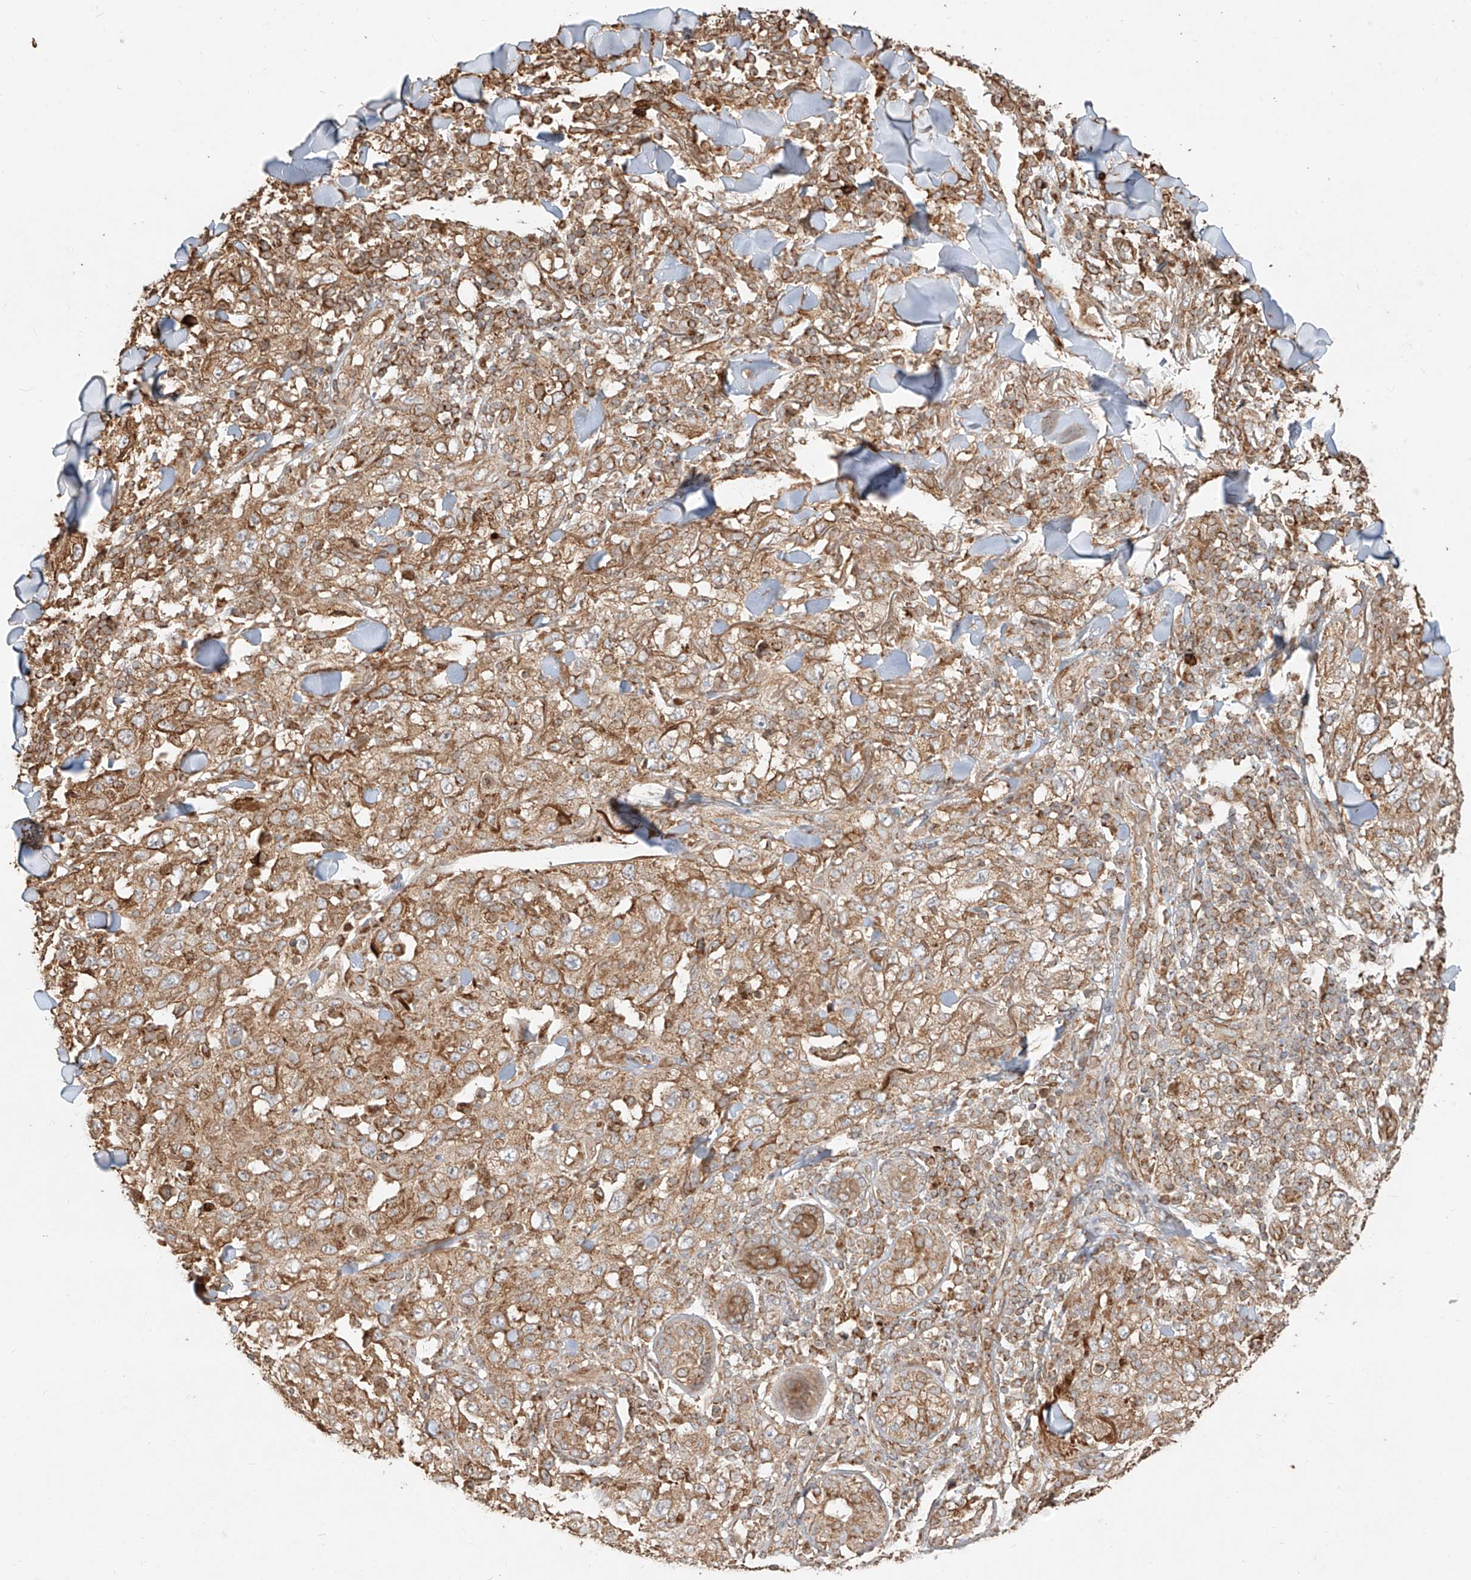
{"staining": {"intensity": "moderate", "quantity": ">75%", "location": "cytoplasmic/membranous"}, "tissue": "skin cancer", "cell_type": "Tumor cells", "image_type": "cancer", "snomed": [{"axis": "morphology", "description": "Squamous cell carcinoma, NOS"}, {"axis": "topography", "description": "Skin"}], "caption": "Skin squamous cell carcinoma stained for a protein displays moderate cytoplasmic/membranous positivity in tumor cells.", "gene": "EFNB1", "patient": {"sex": "female", "age": 88}}